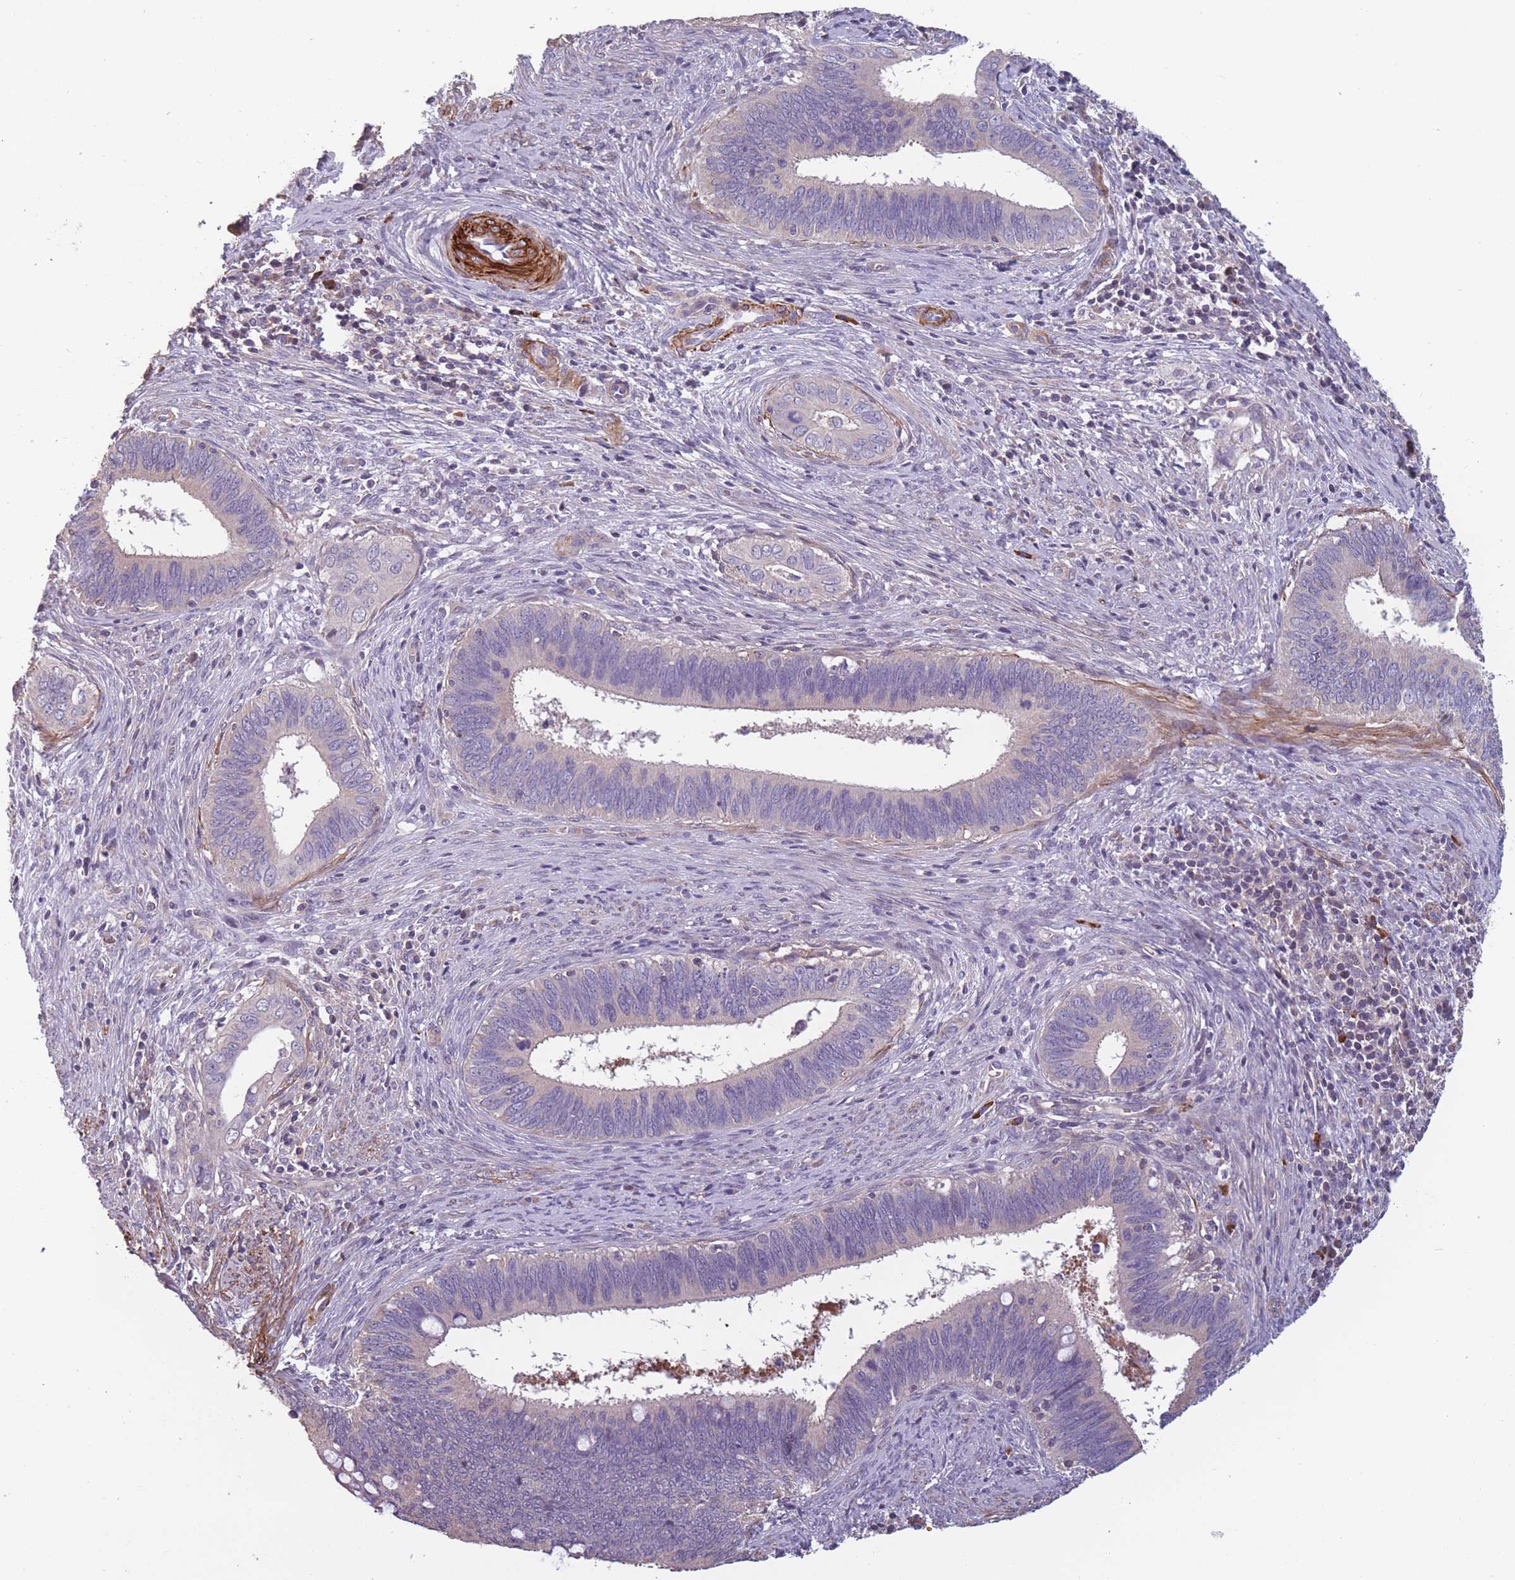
{"staining": {"intensity": "negative", "quantity": "none", "location": "none"}, "tissue": "cervical cancer", "cell_type": "Tumor cells", "image_type": "cancer", "snomed": [{"axis": "morphology", "description": "Adenocarcinoma, NOS"}, {"axis": "topography", "description": "Cervix"}], "caption": "Human cervical cancer (adenocarcinoma) stained for a protein using immunohistochemistry displays no staining in tumor cells.", "gene": "TOMM40L", "patient": {"sex": "female", "age": 42}}